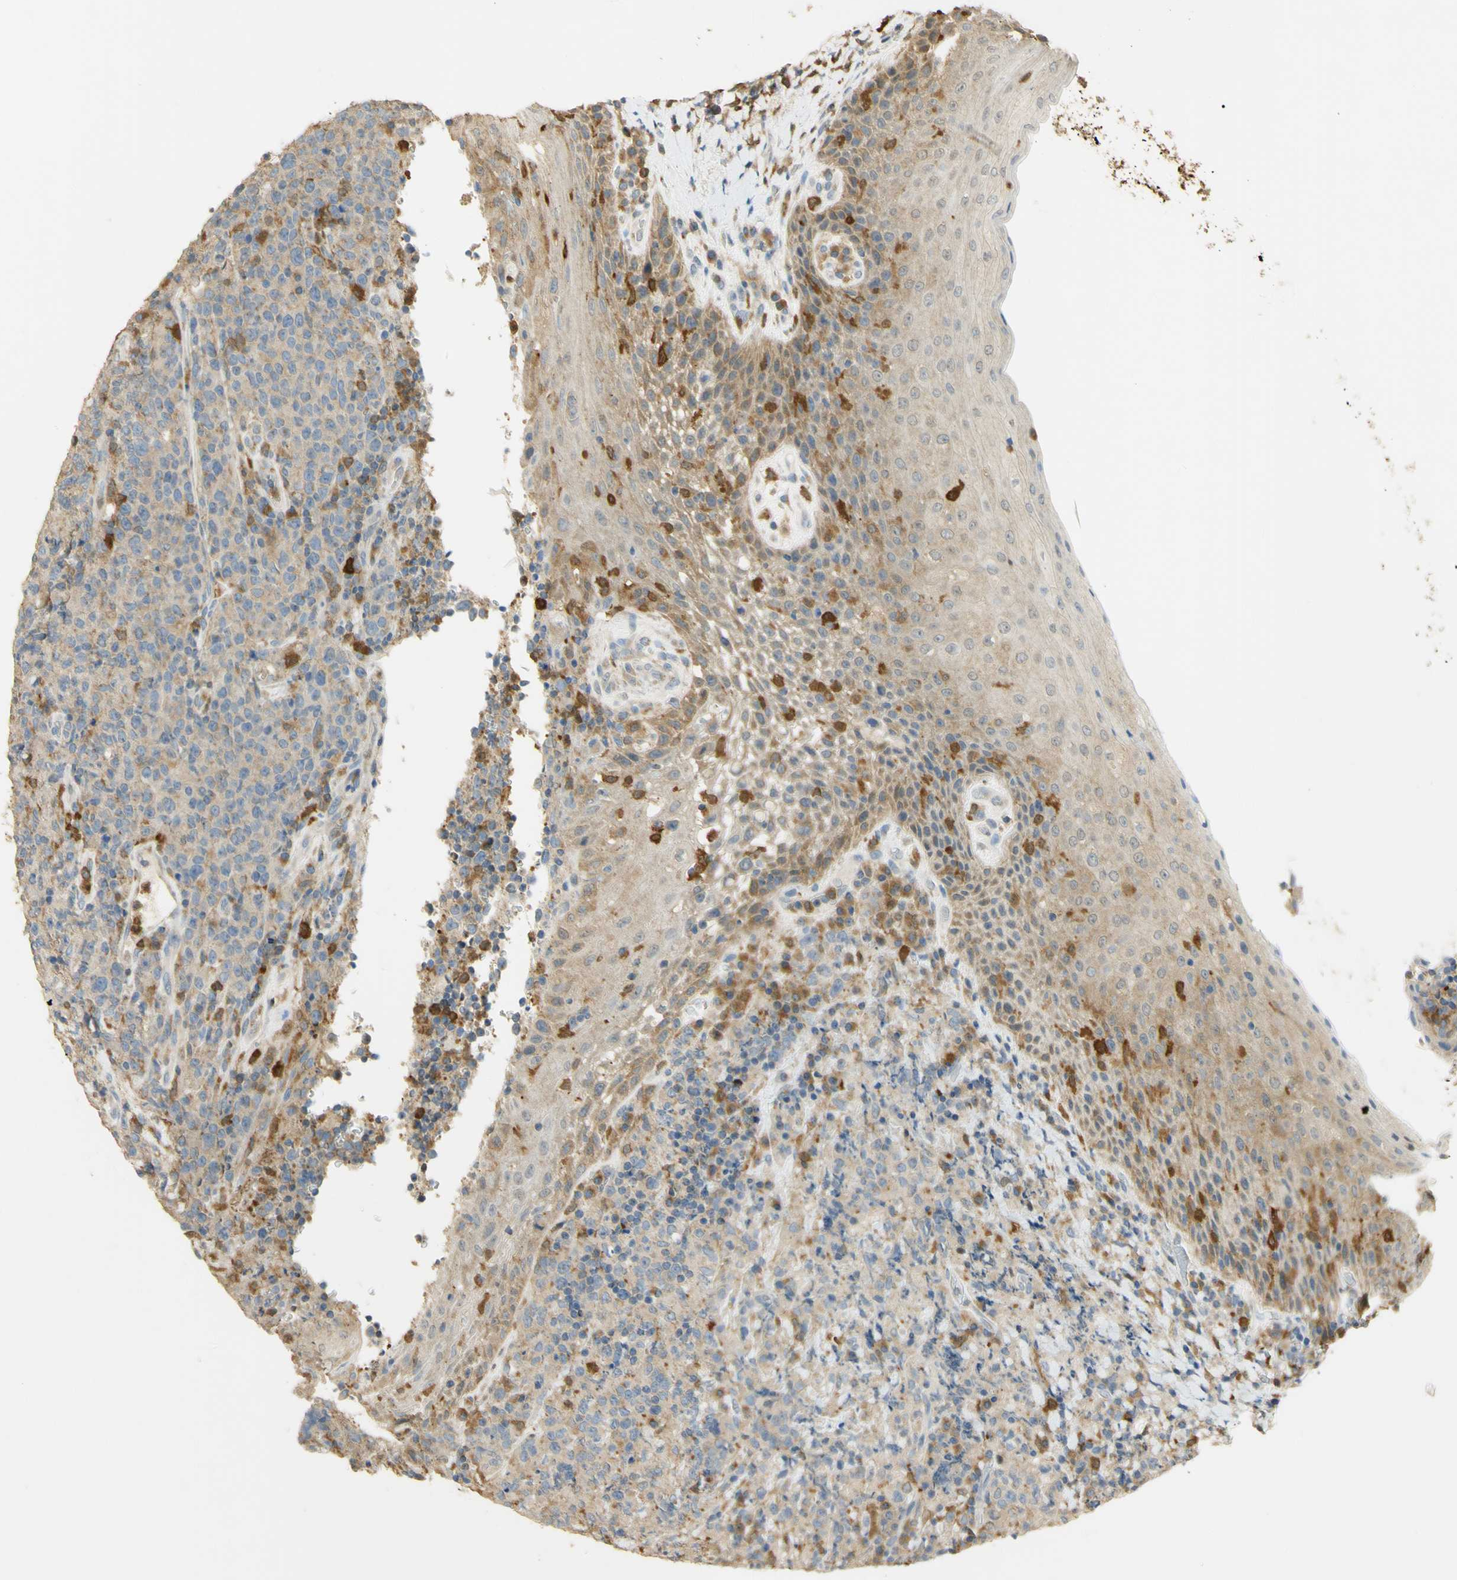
{"staining": {"intensity": "weak", "quantity": ">75%", "location": "cytoplasmic/membranous"}, "tissue": "lymphoma", "cell_type": "Tumor cells", "image_type": "cancer", "snomed": [{"axis": "morphology", "description": "Malignant lymphoma, non-Hodgkin's type, High grade"}, {"axis": "topography", "description": "Tonsil"}], "caption": "Protein staining shows weak cytoplasmic/membranous staining in approximately >75% of tumor cells in malignant lymphoma, non-Hodgkin's type (high-grade). The staining was performed using DAB (3,3'-diaminobenzidine), with brown indicating positive protein expression. Nuclei are stained blue with hematoxylin.", "gene": "PAK1", "patient": {"sex": "female", "age": 36}}